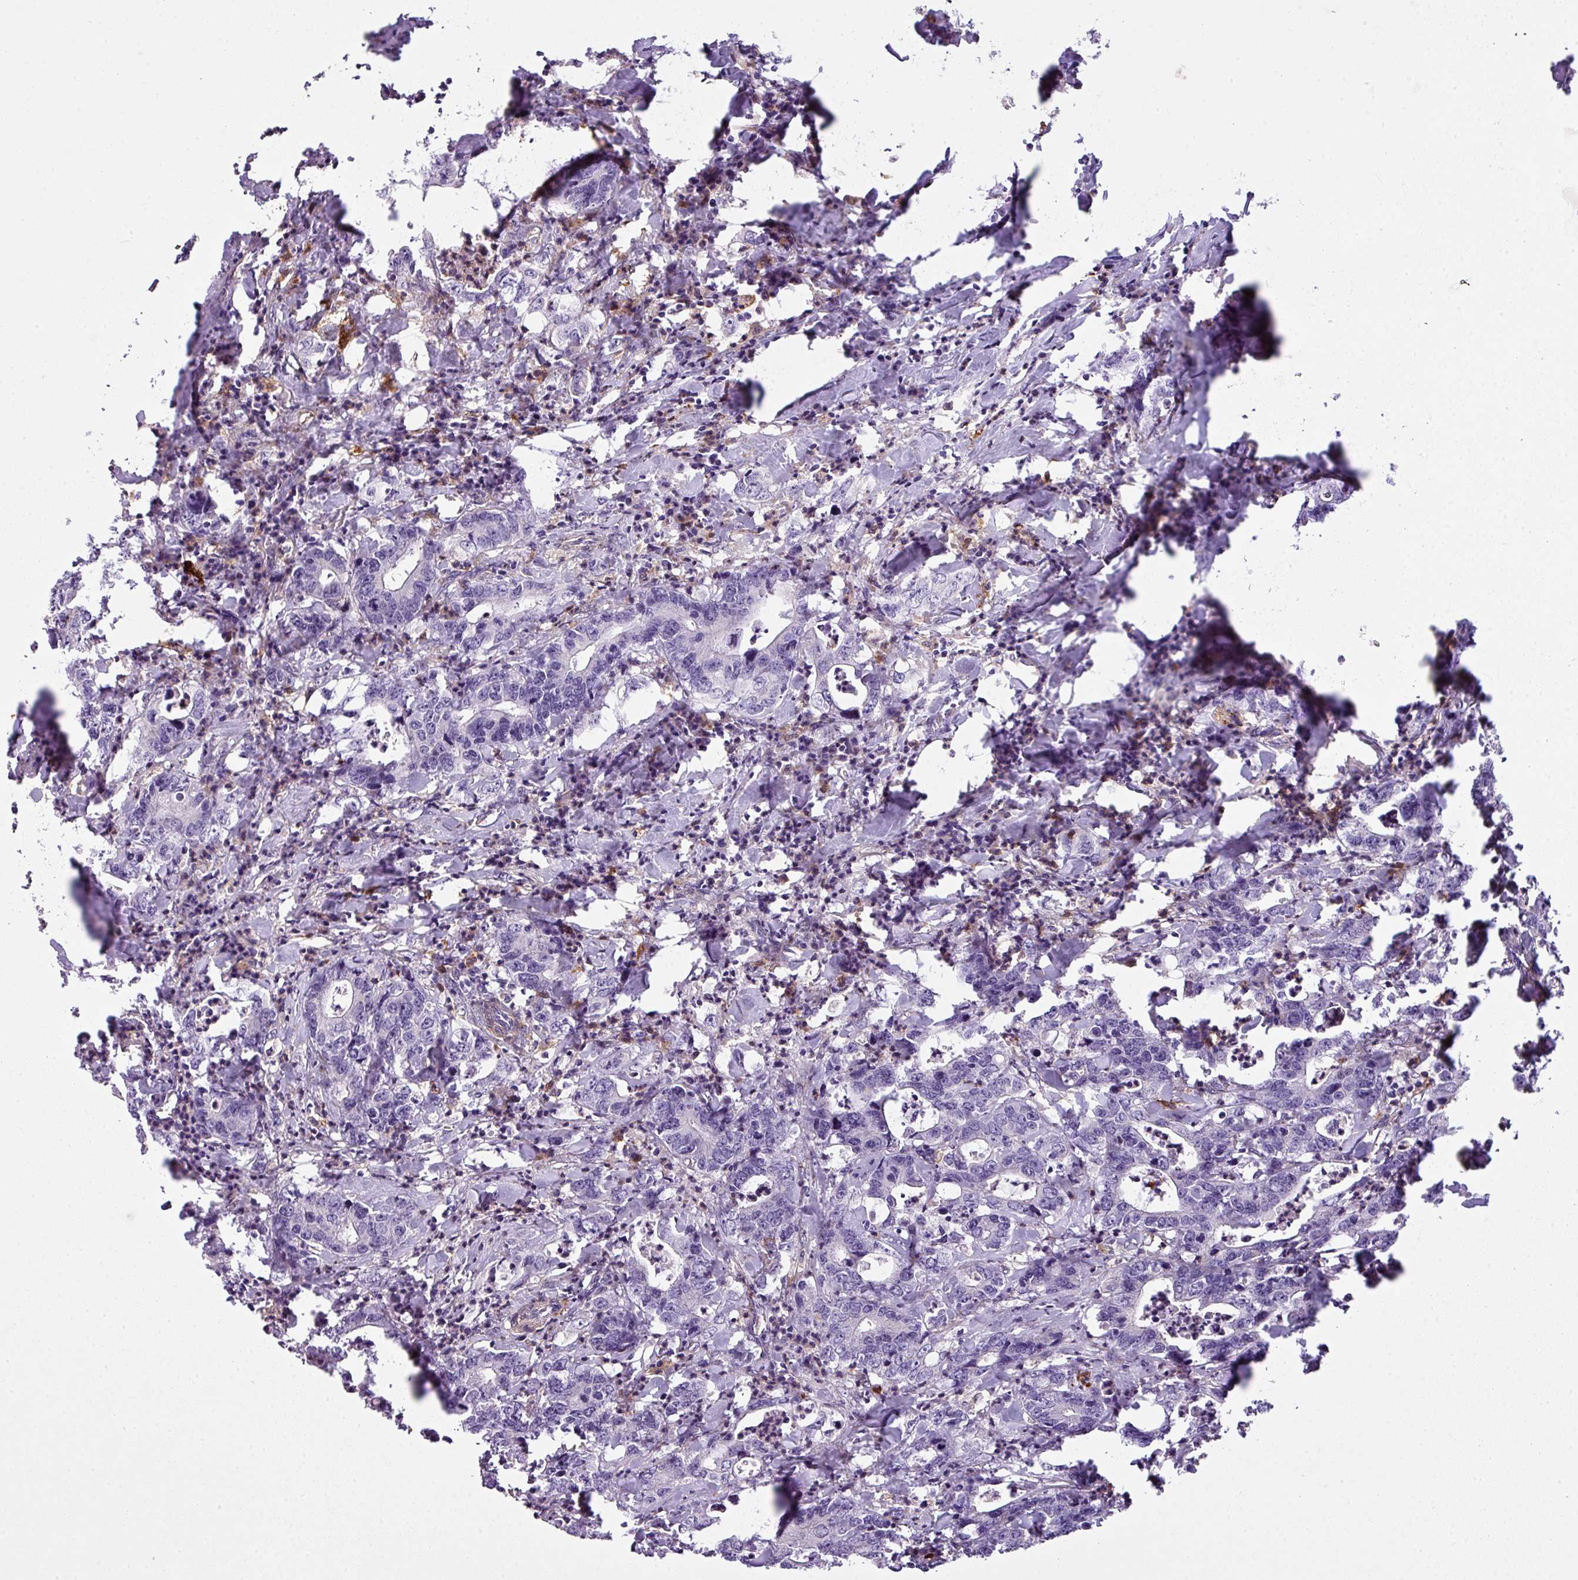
{"staining": {"intensity": "negative", "quantity": "none", "location": "none"}, "tissue": "colorectal cancer", "cell_type": "Tumor cells", "image_type": "cancer", "snomed": [{"axis": "morphology", "description": "Adenocarcinoma, NOS"}, {"axis": "topography", "description": "Colon"}], "caption": "Photomicrograph shows no significant protein expression in tumor cells of colorectal adenocarcinoma. (Stains: DAB immunohistochemistry with hematoxylin counter stain, Microscopy: brightfield microscopy at high magnification).", "gene": "COL8A1", "patient": {"sex": "female", "age": 75}}